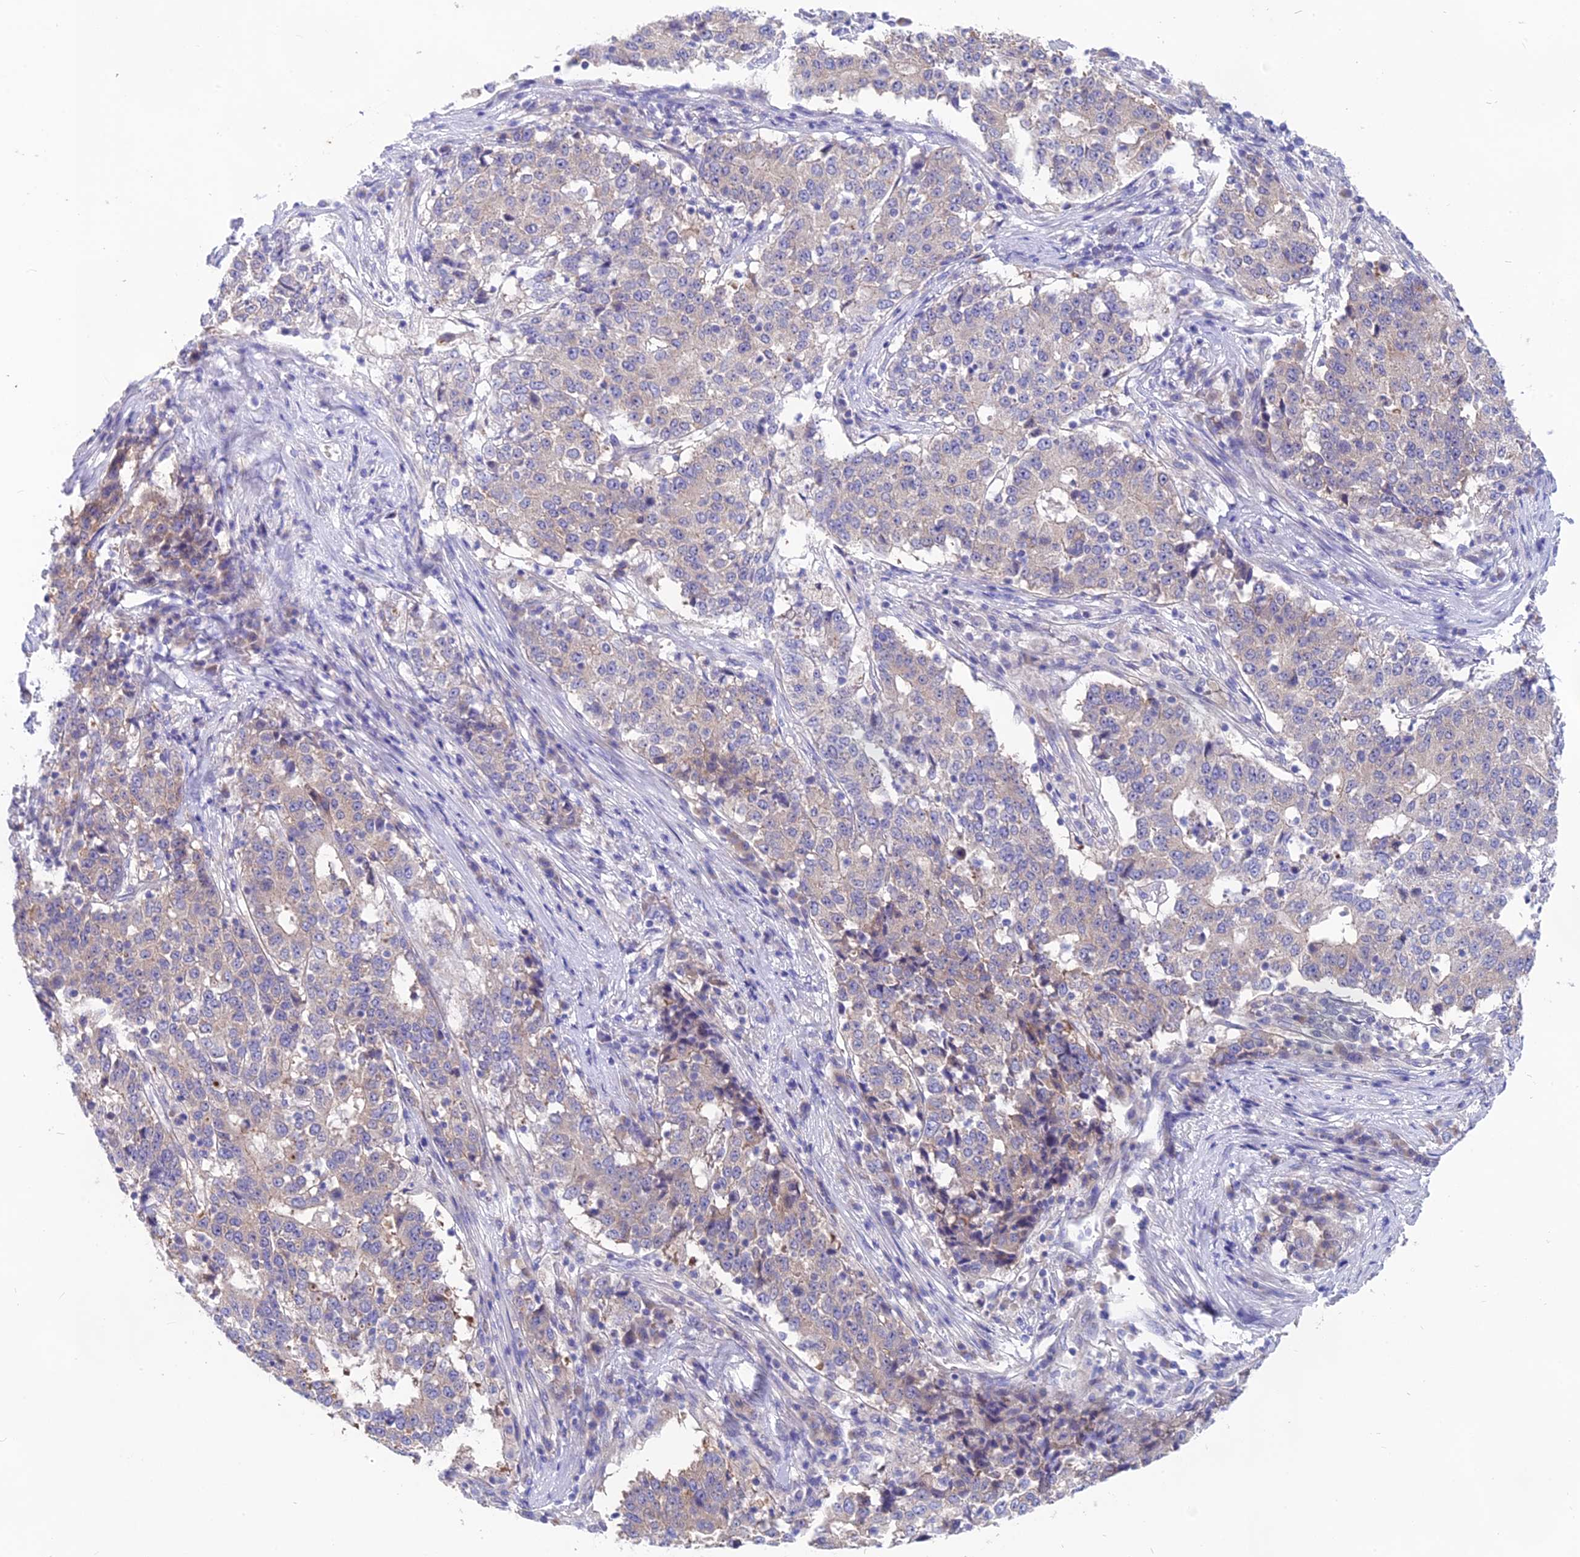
{"staining": {"intensity": "negative", "quantity": "none", "location": "none"}, "tissue": "stomach cancer", "cell_type": "Tumor cells", "image_type": "cancer", "snomed": [{"axis": "morphology", "description": "Adenocarcinoma, NOS"}, {"axis": "topography", "description": "Stomach"}], "caption": "Tumor cells are negative for brown protein staining in stomach cancer.", "gene": "TENT4B", "patient": {"sex": "male", "age": 59}}